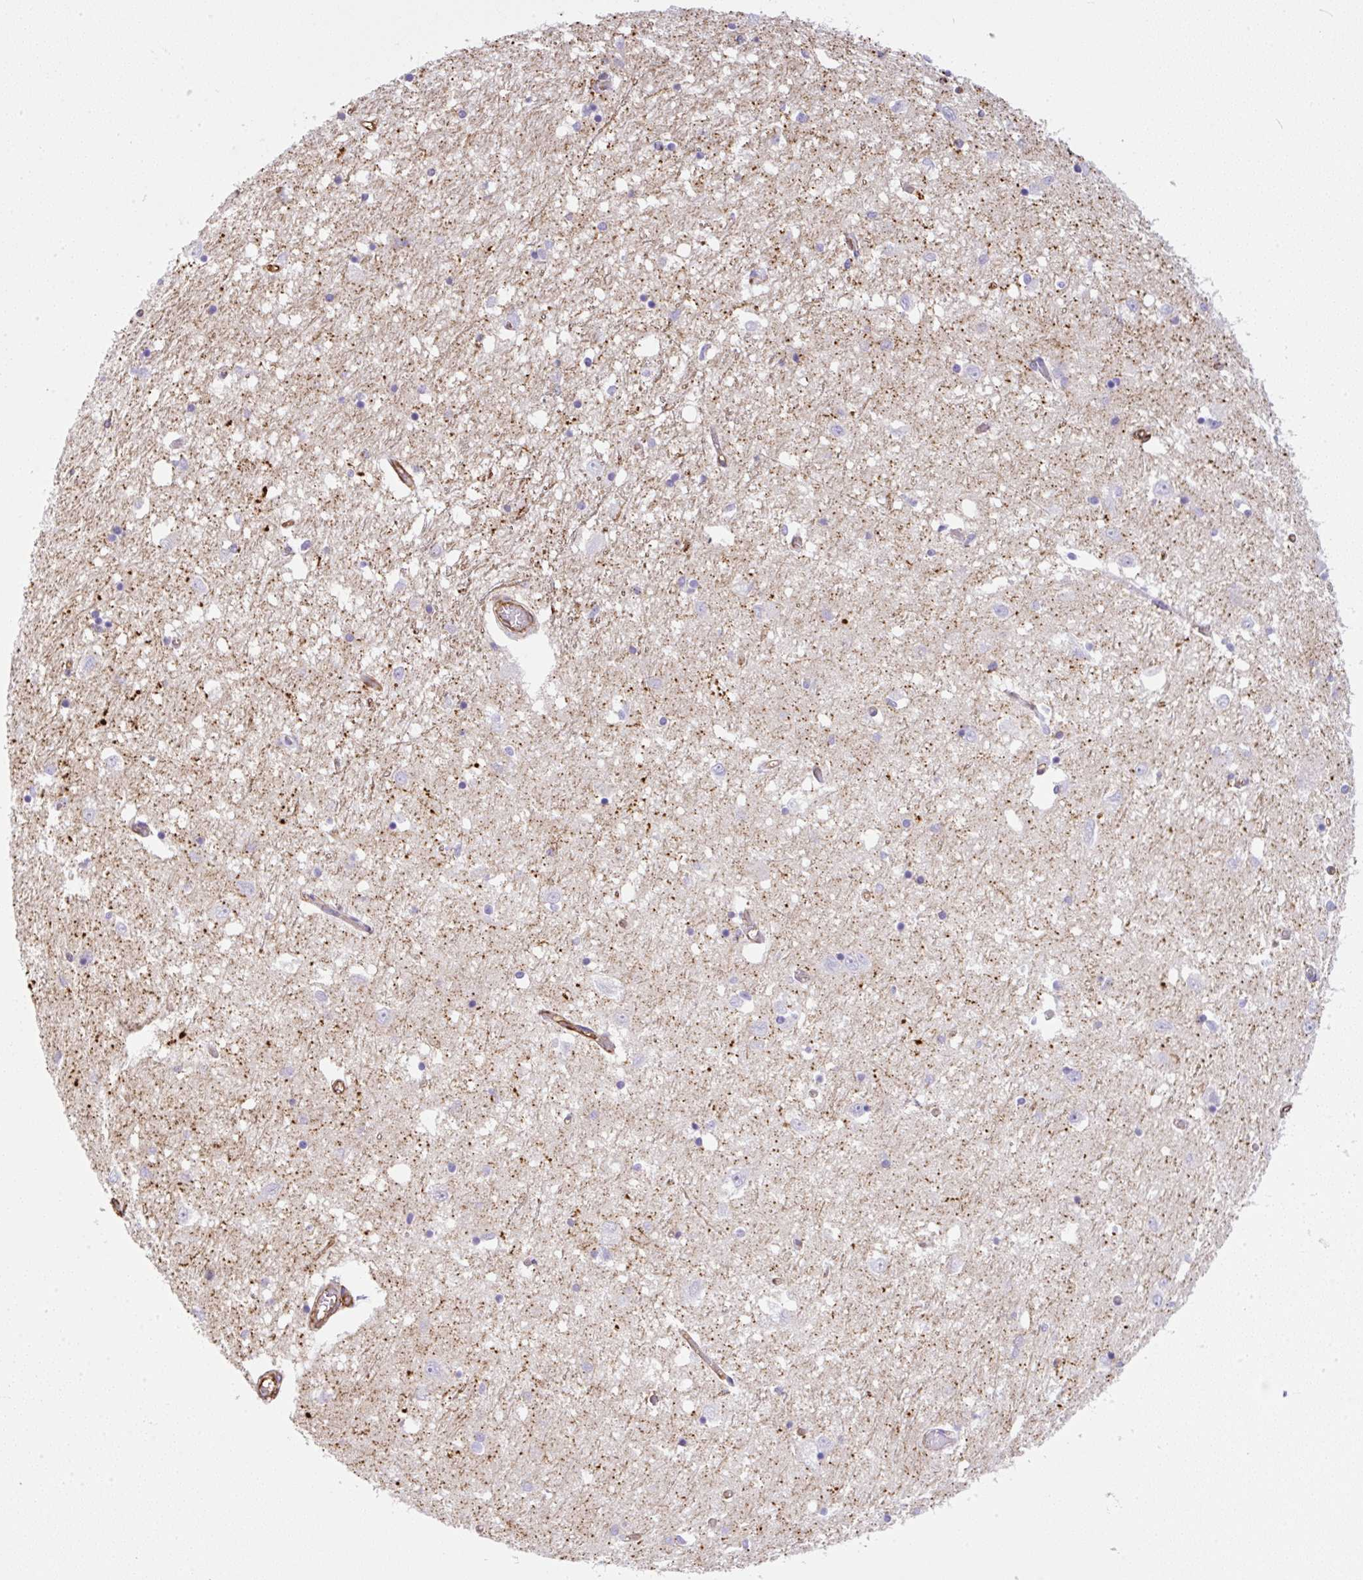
{"staining": {"intensity": "negative", "quantity": "none", "location": "none"}, "tissue": "caudate", "cell_type": "Glial cells", "image_type": "normal", "snomed": [{"axis": "morphology", "description": "Normal tissue, NOS"}, {"axis": "topography", "description": "Lateral ventricle wall"}], "caption": "IHC micrograph of normal caudate: human caudate stained with DAB exhibits no significant protein staining in glial cells. (DAB (3,3'-diaminobenzidine) immunohistochemistry (IHC) visualized using brightfield microscopy, high magnification).", "gene": "MAGEB5", "patient": {"sex": "male", "age": 70}}